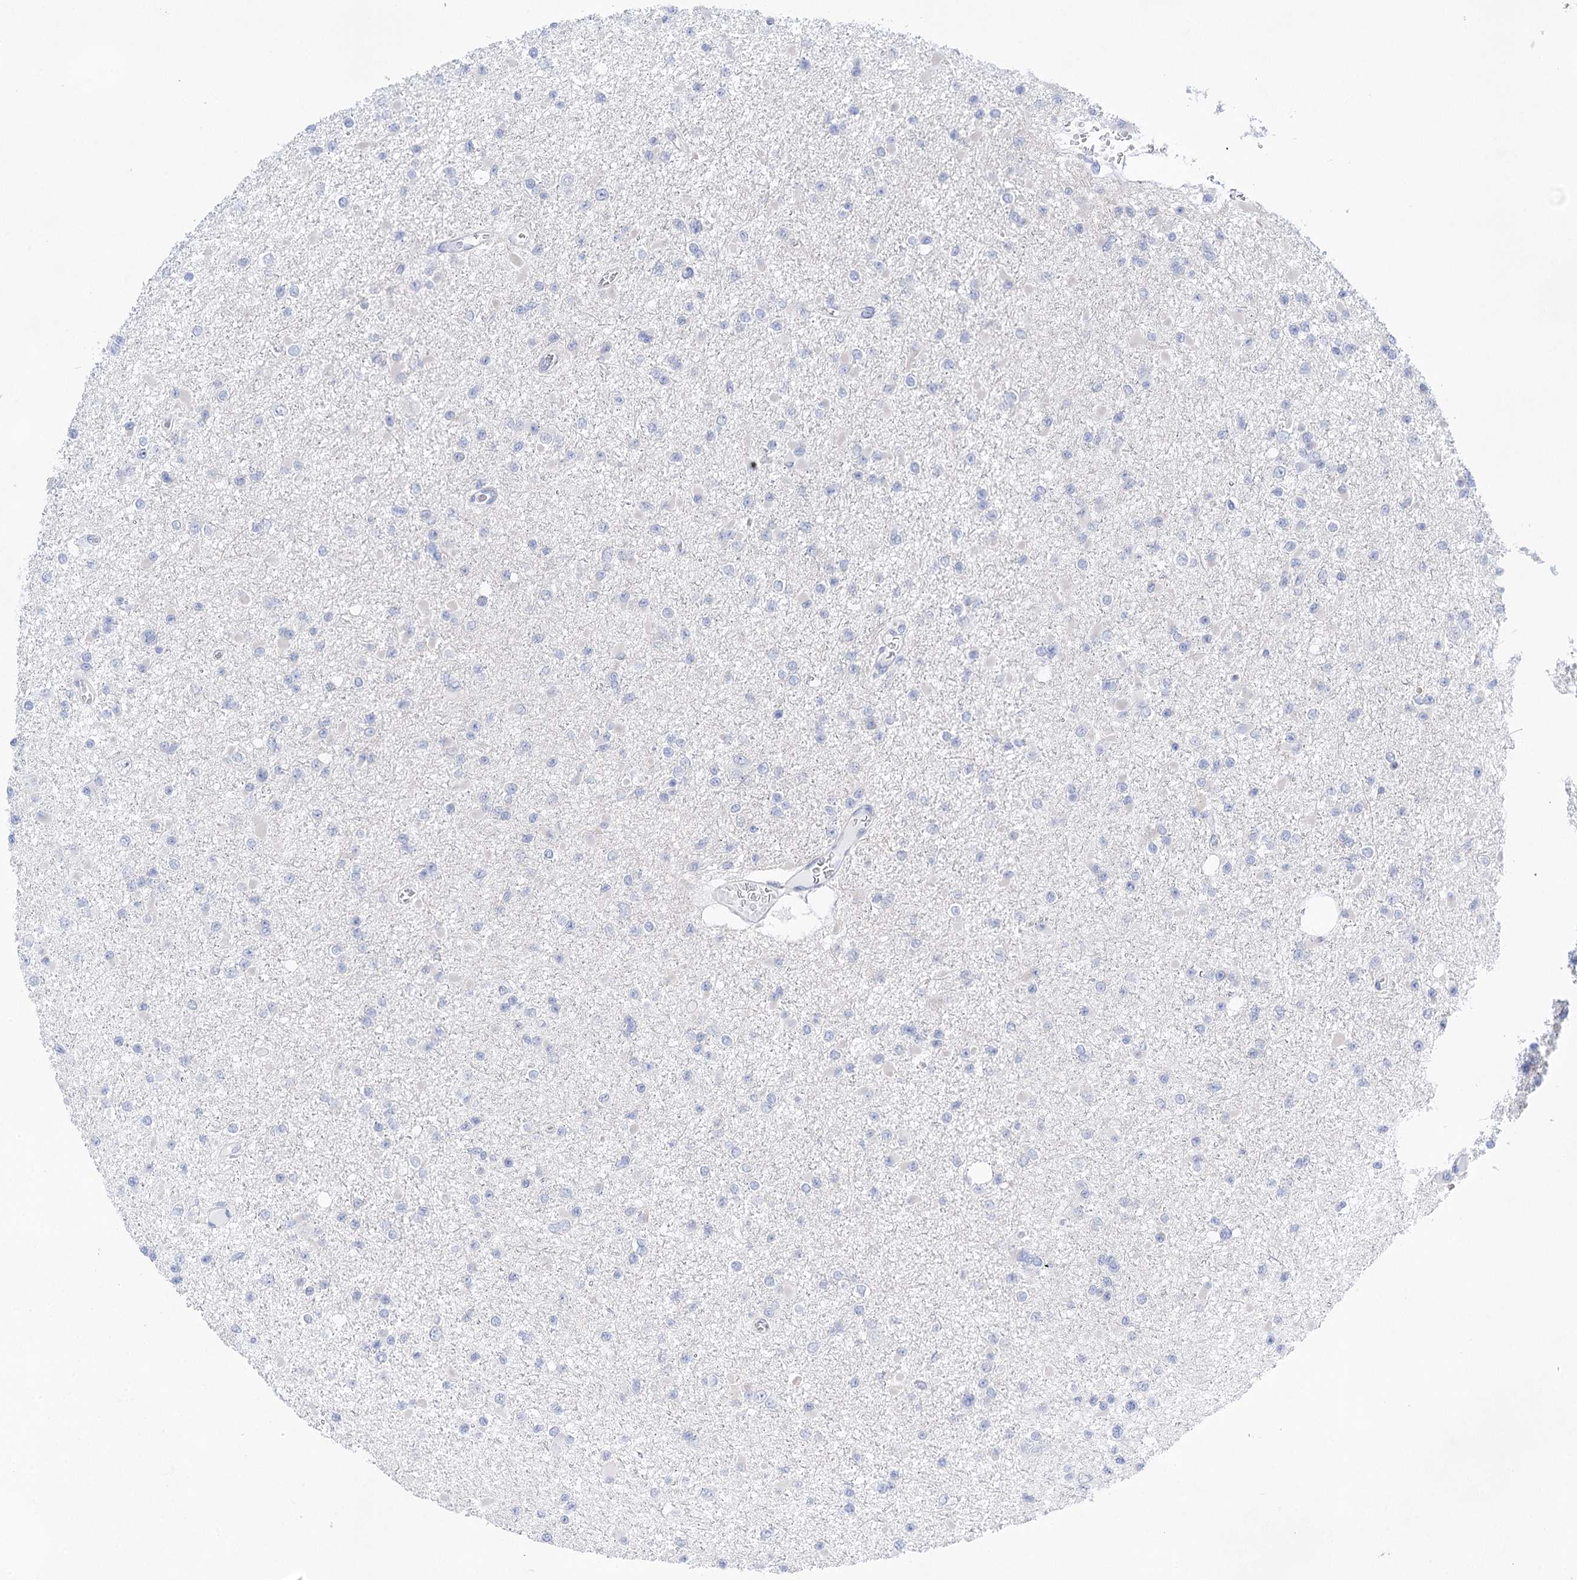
{"staining": {"intensity": "negative", "quantity": "none", "location": "none"}, "tissue": "glioma", "cell_type": "Tumor cells", "image_type": "cancer", "snomed": [{"axis": "morphology", "description": "Glioma, malignant, Low grade"}, {"axis": "topography", "description": "Brain"}], "caption": "DAB (3,3'-diaminobenzidine) immunohistochemical staining of malignant glioma (low-grade) shows no significant expression in tumor cells.", "gene": "LALBA", "patient": {"sex": "female", "age": 22}}